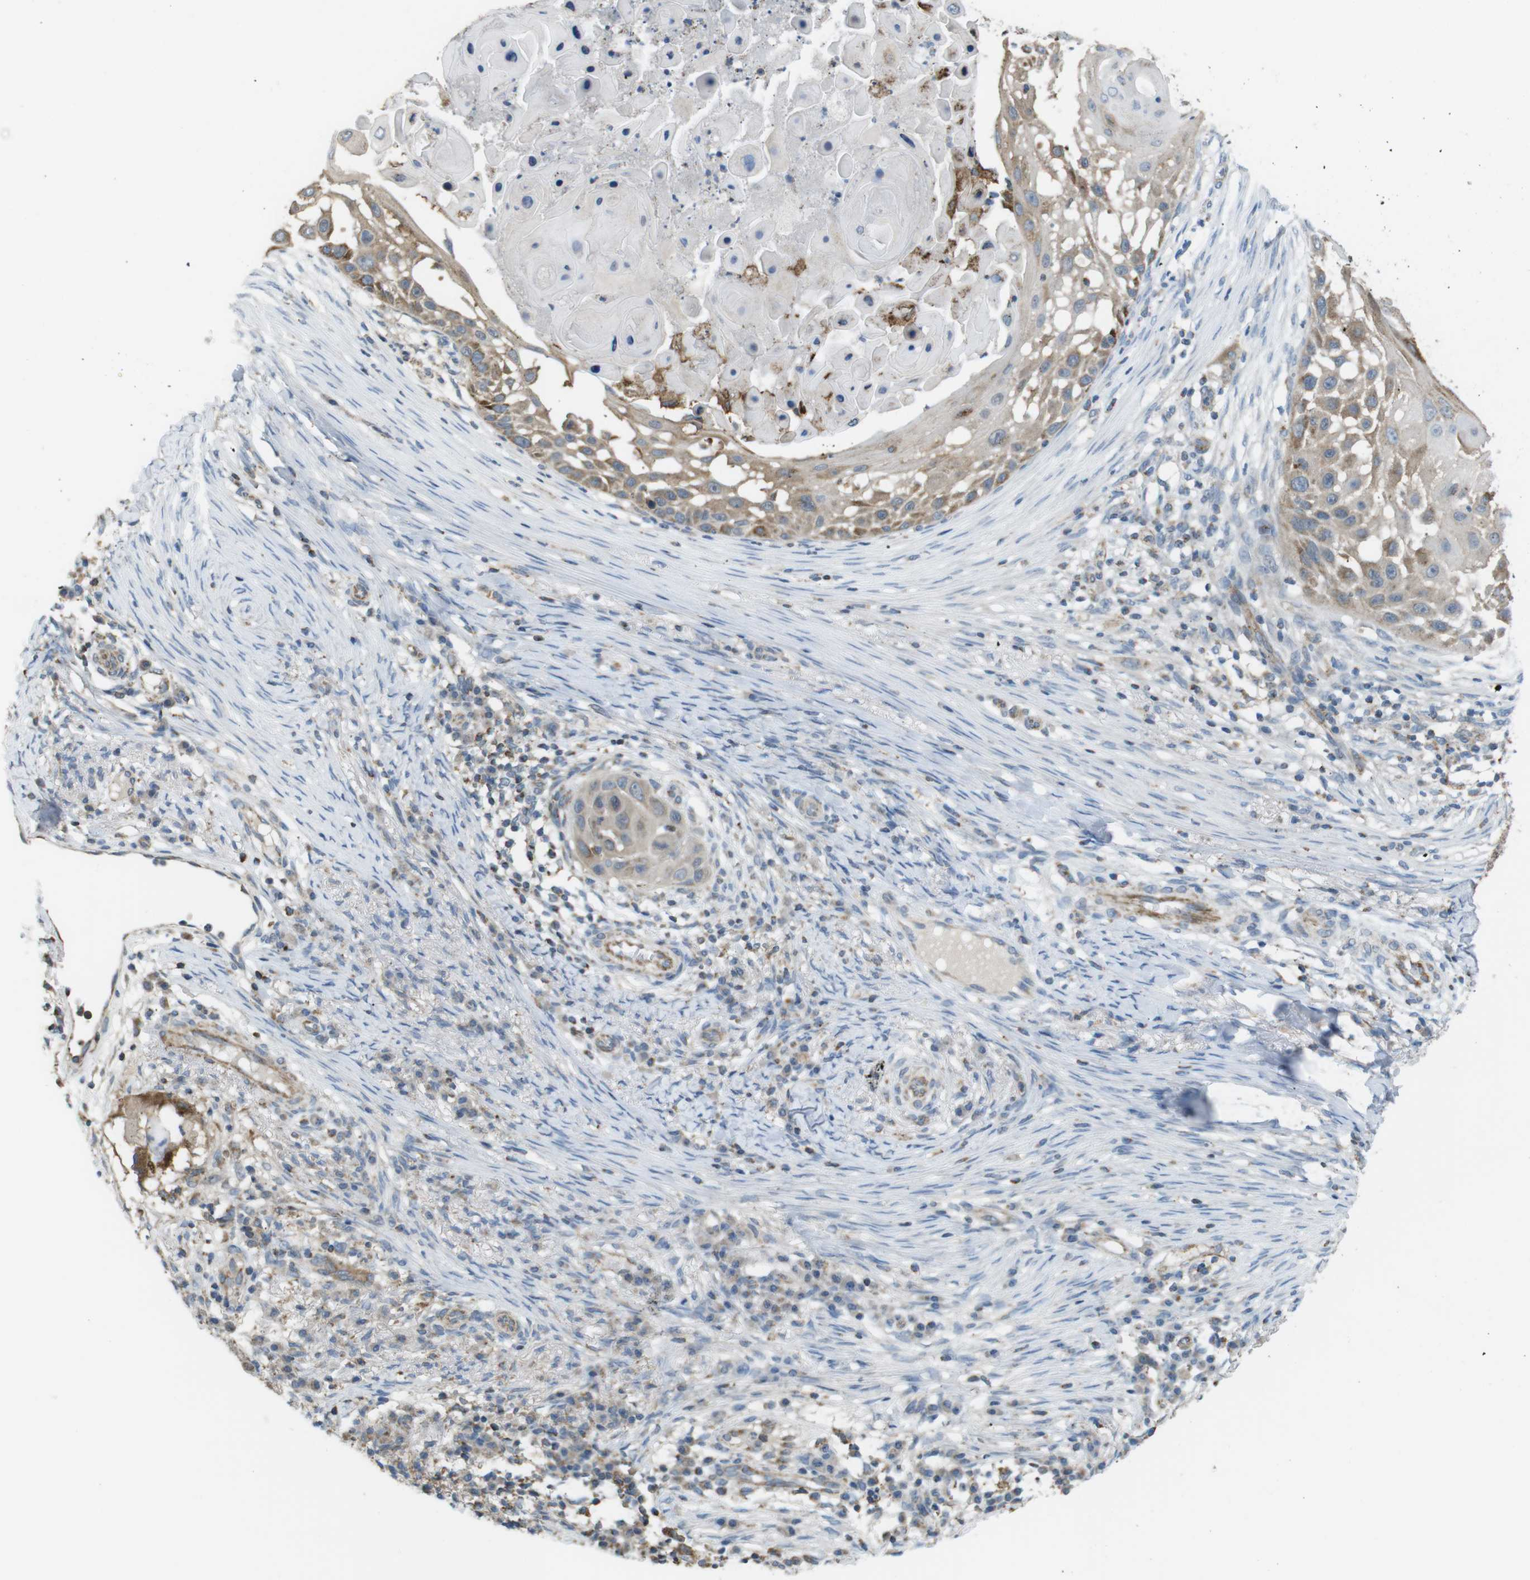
{"staining": {"intensity": "moderate", "quantity": "25%-75%", "location": "cytoplasmic/membranous"}, "tissue": "skin cancer", "cell_type": "Tumor cells", "image_type": "cancer", "snomed": [{"axis": "morphology", "description": "Squamous cell carcinoma, NOS"}, {"axis": "topography", "description": "Skin"}], "caption": "Tumor cells exhibit medium levels of moderate cytoplasmic/membranous staining in approximately 25%-75% of cells in squamous cell carcinoma (skin).", "gene": "GRIK2", "patient": {"sex": "female", "age": 44}}